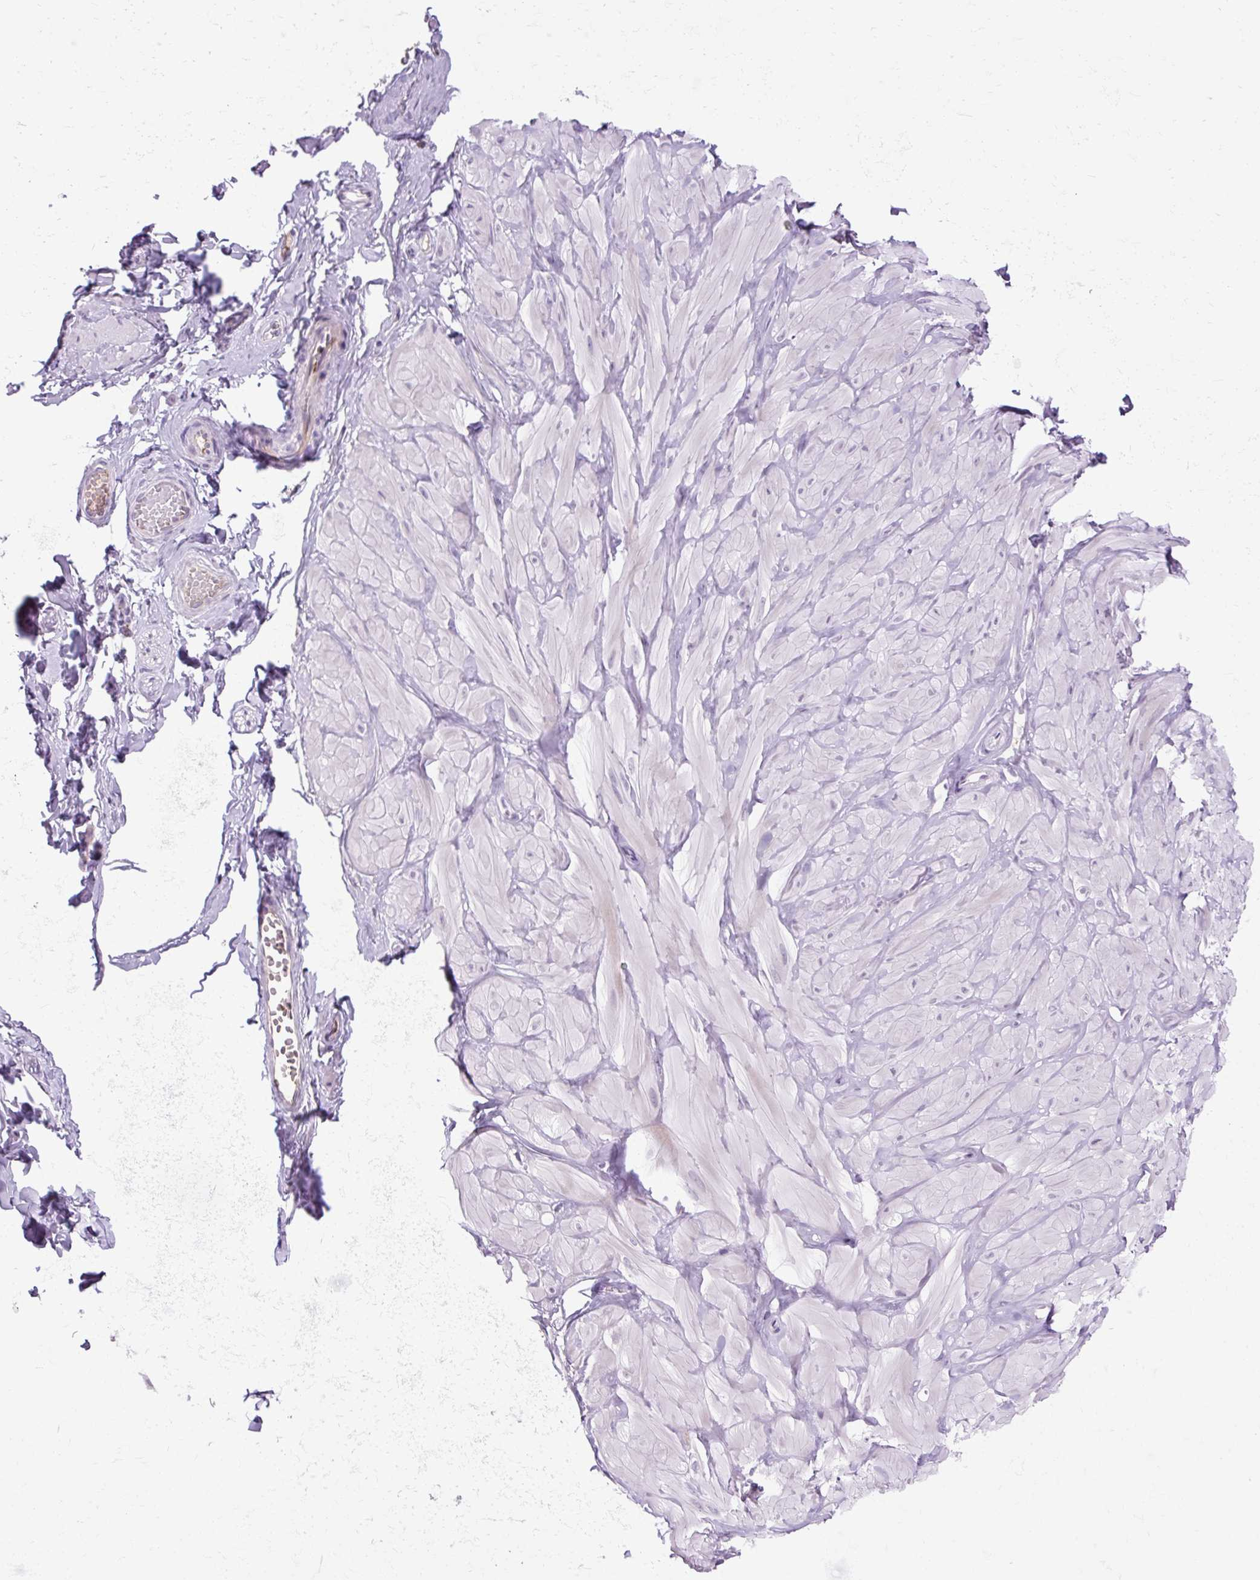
{"staining": {"intensity": "negative", "quantity": "none", "location": "none"}, "tissue": "adipose tissue", "cell_type": "Adipocytes", "image_type": "normal", "snomed": [{"axis": "morphology", "description": "Normal tissue, NOS"}, {"axis": "topography", "description": "Soft tissue"}, {"axis": "topography", "description": "Adipose tissue"}, {"axis": "topography", "description": "Vascular tissue"}, {"axis": "topography", "description": "Peripheral nerve tissue"}], "caption": "DAB immunohistochemical staining of benign human adipose tissue displays no significant staining in adipocytes. The staining is performed using DAB brown chromogen with nuclei counter-stained in using hematoxylin.", "gene": "ARRDC2", "patient": {"sex": "male", "age": 29}}